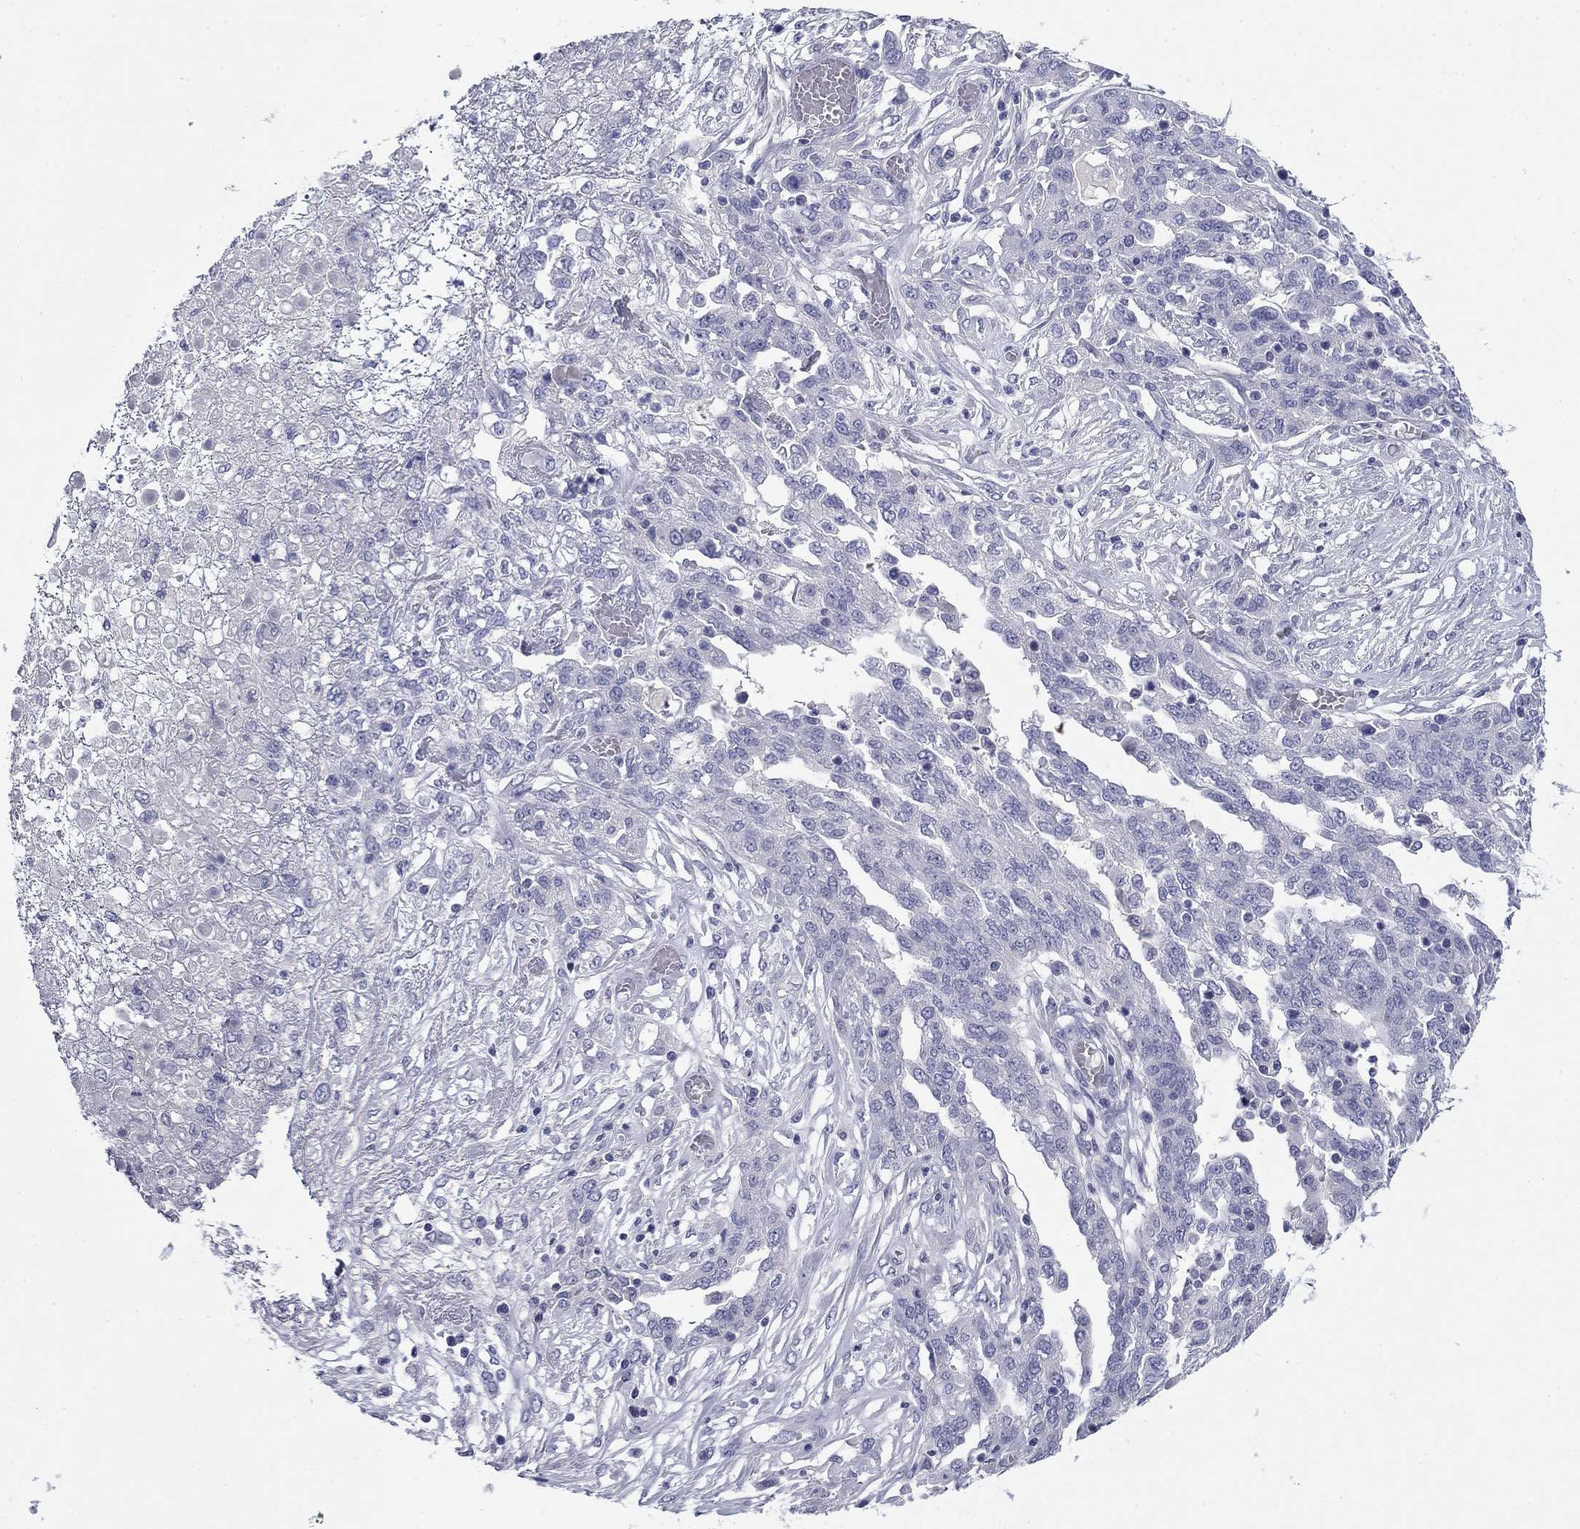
{"staining": {"intensity": "negative", "quantity": "none", "location": "none"}, "tissue": "ovarian cancer", "cell_type": "Tumor cells", "image_type": "cancer", "snomed": [{"axis": "morphology", "description": "Cystadenocarcinoma, serous, NOS"}, {"axis": "topography", "description": "Ovary"}], "caption": "Immunohistochemistry photomicrograph of human serous cystadenocarcinoma (ovarian) stained for a protein (brown), which reveals no staining in tumor cells.", "gene": "ABCC2", "patient": {"sex": "female", "age": 67}}